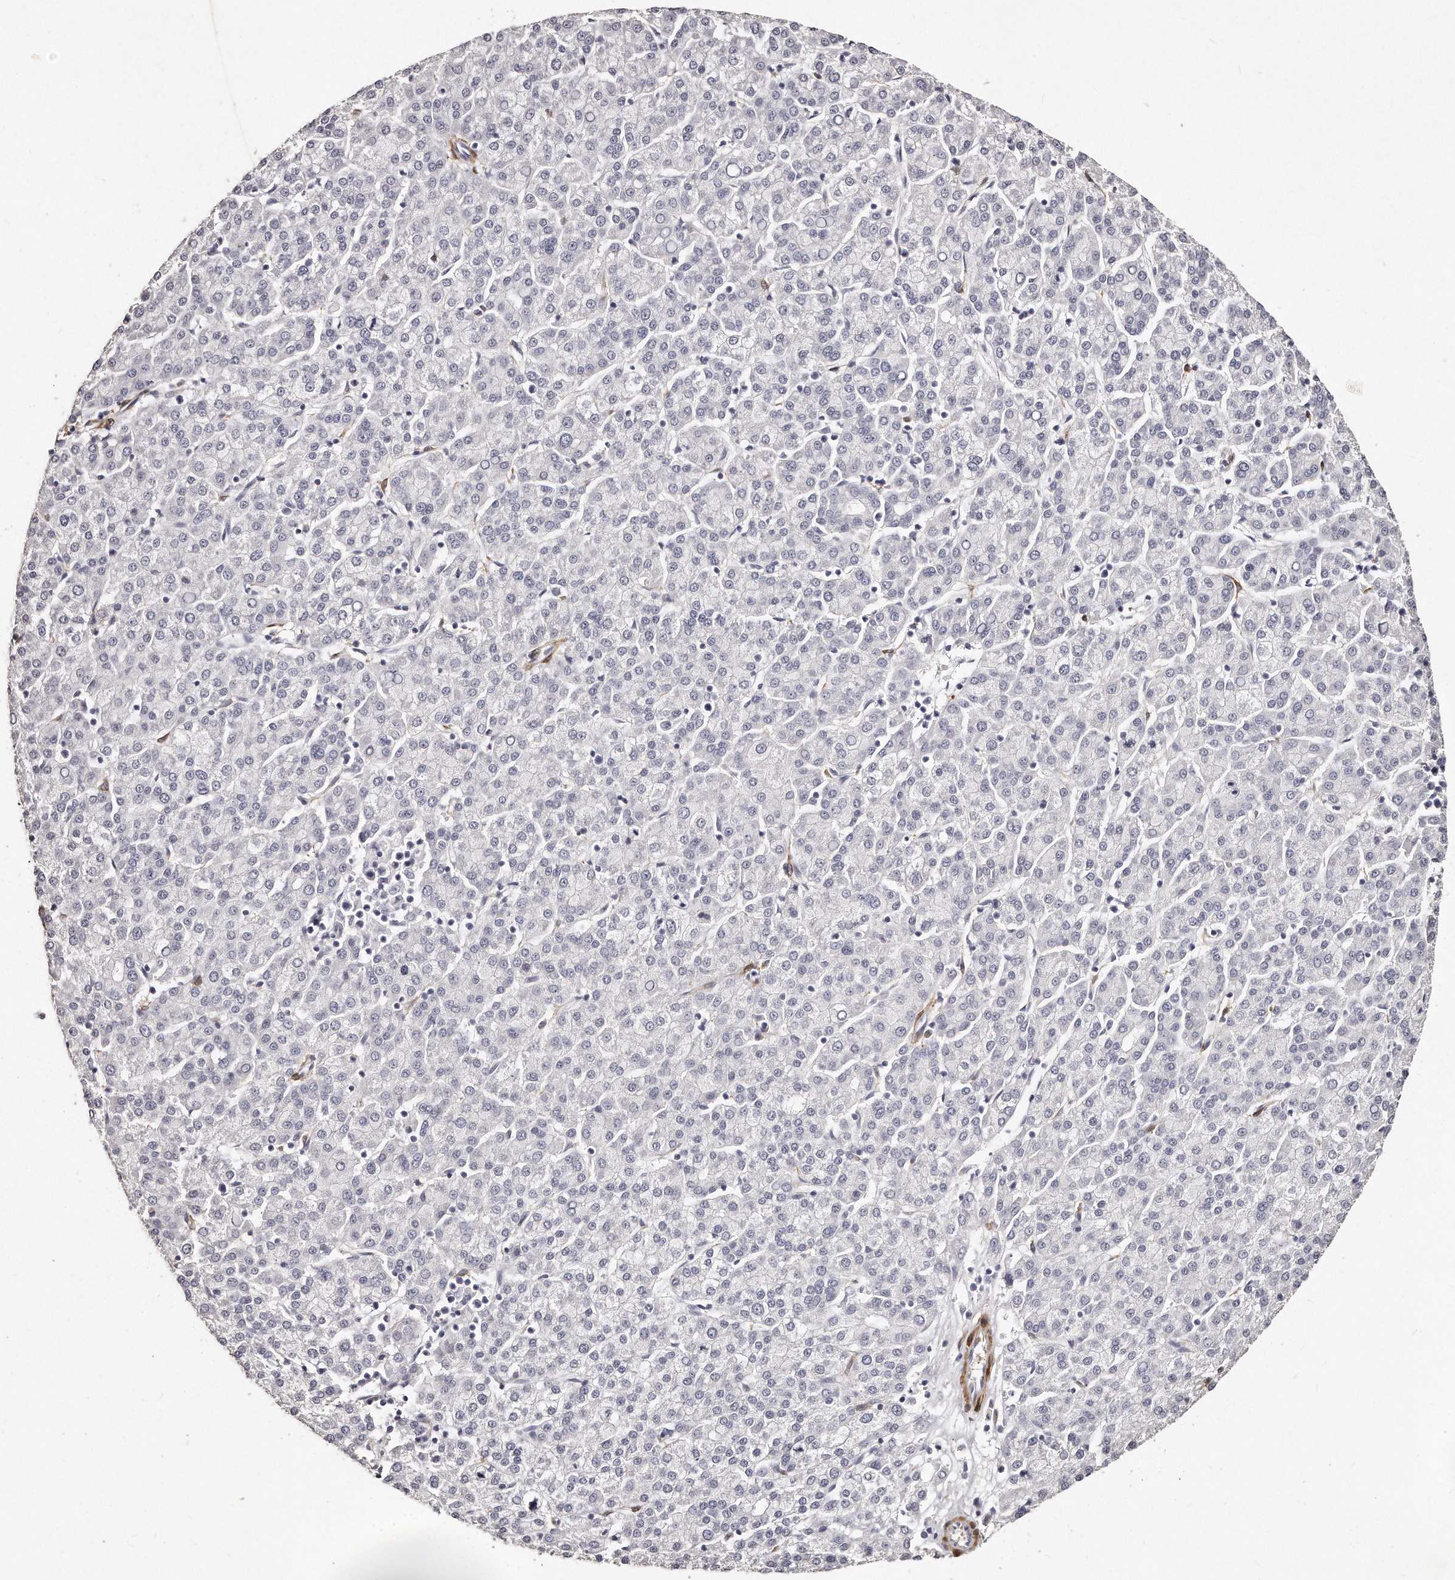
{"staining": {"intensity": "negative", "quantity": "none", "location": "none"}, "tissue": "liver cancer", "cell_type": "Tumor cells", "image_type": "cancer", "snomed": [{"axis": "morphology", "description": "Carcinoma, Hepatocellular, NOS"}, {"axis": "topography", "description": "Liver"}], "caption": "This is an IHC photomicrograph of liver cancer (hepatocellular carcinoma). There is no expression in tumor cells.", "gene": "LMOD1", "patient": {"sex": "female", "age": 58}}